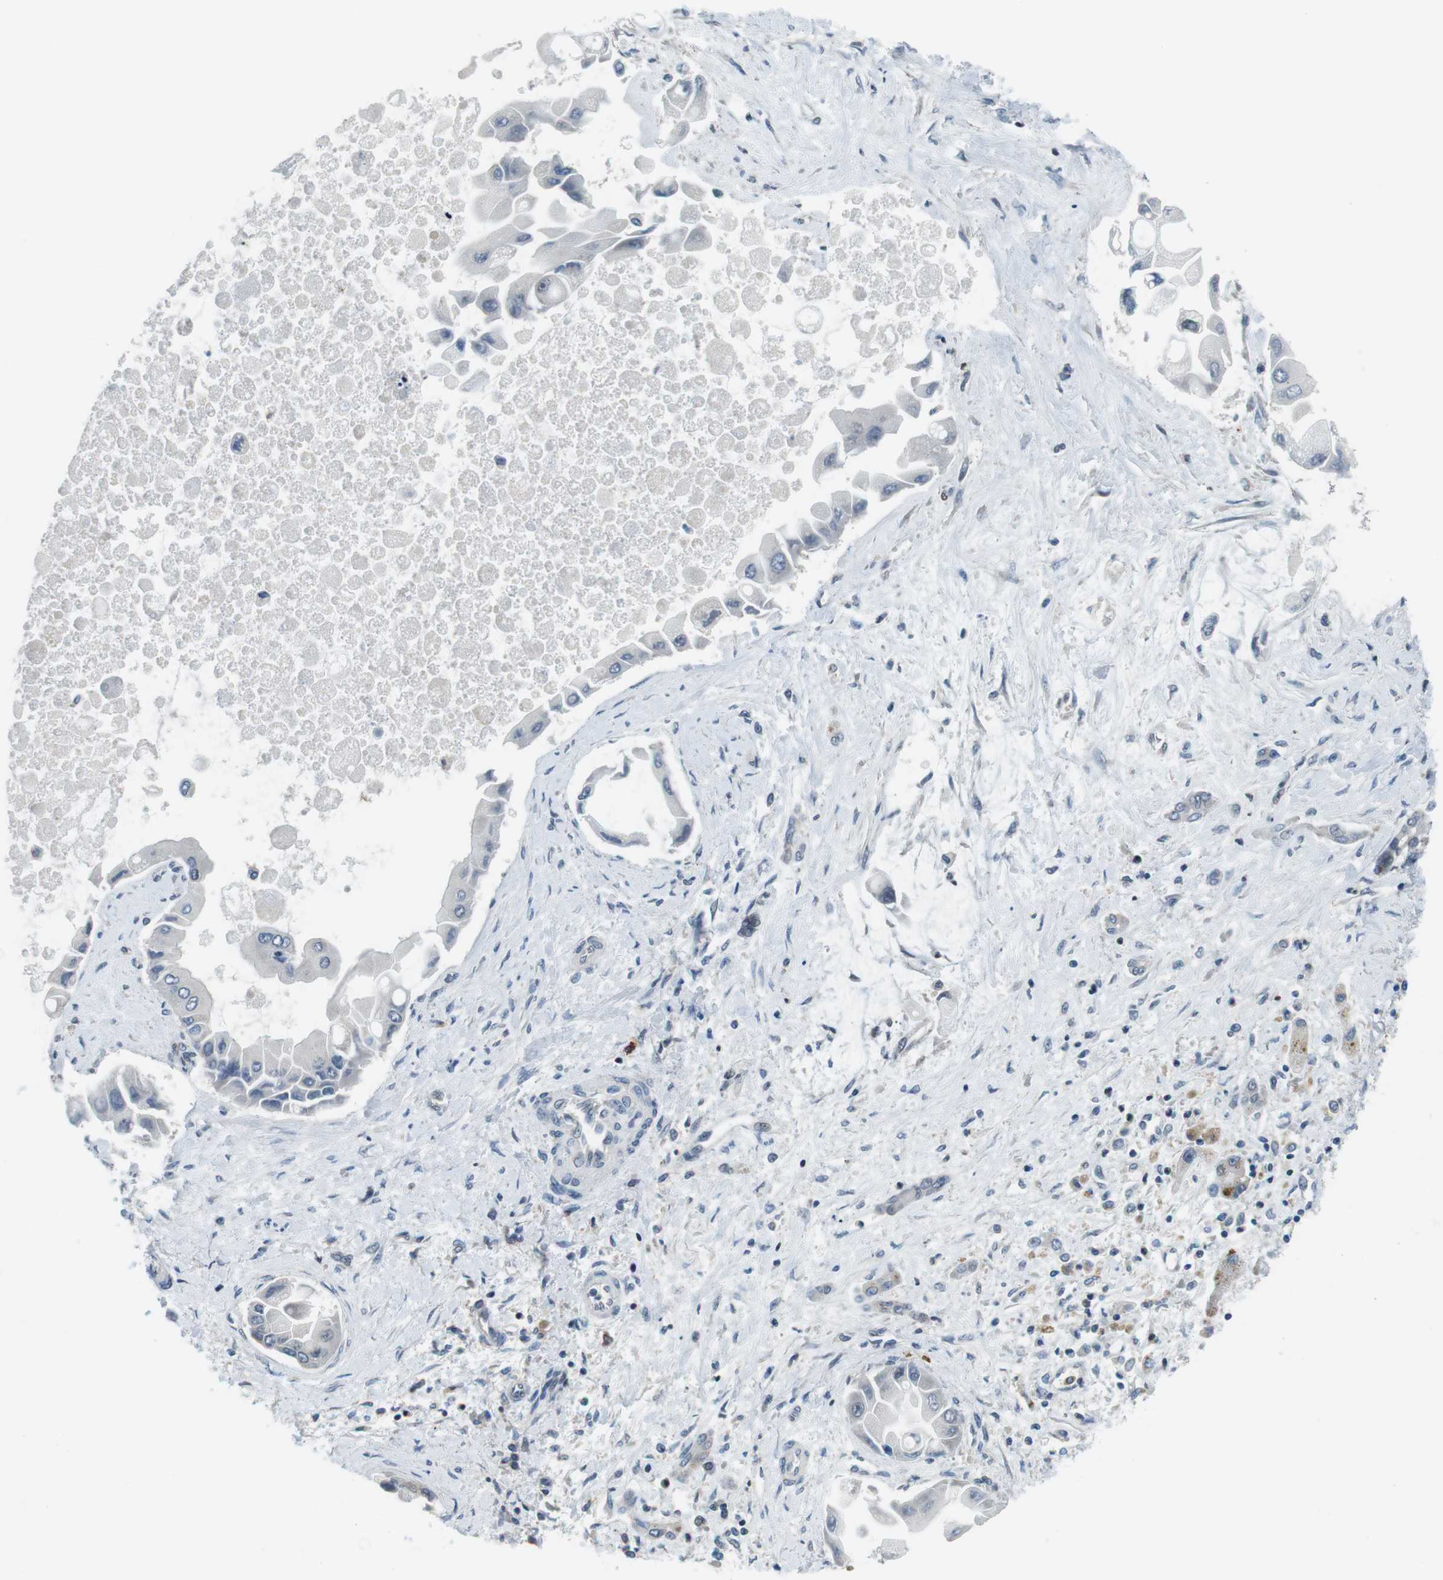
{"staining": {"intensity": "negative", "quantity": "none", "location": "none"}, "tissue": "liver cancer", "cell_type": "Tumor cells", "image_type": "cancer", "snomed": [{"axis": "morphology", "description": "Cholangiocarcinoma"}, {"axis": "topography", "description": "Liver"}], "caption": "The micrograph shows no staining of tumor cells in liver cancer.", "gene": "NEK4", "patient": {"sex": "male", "age": 50}}